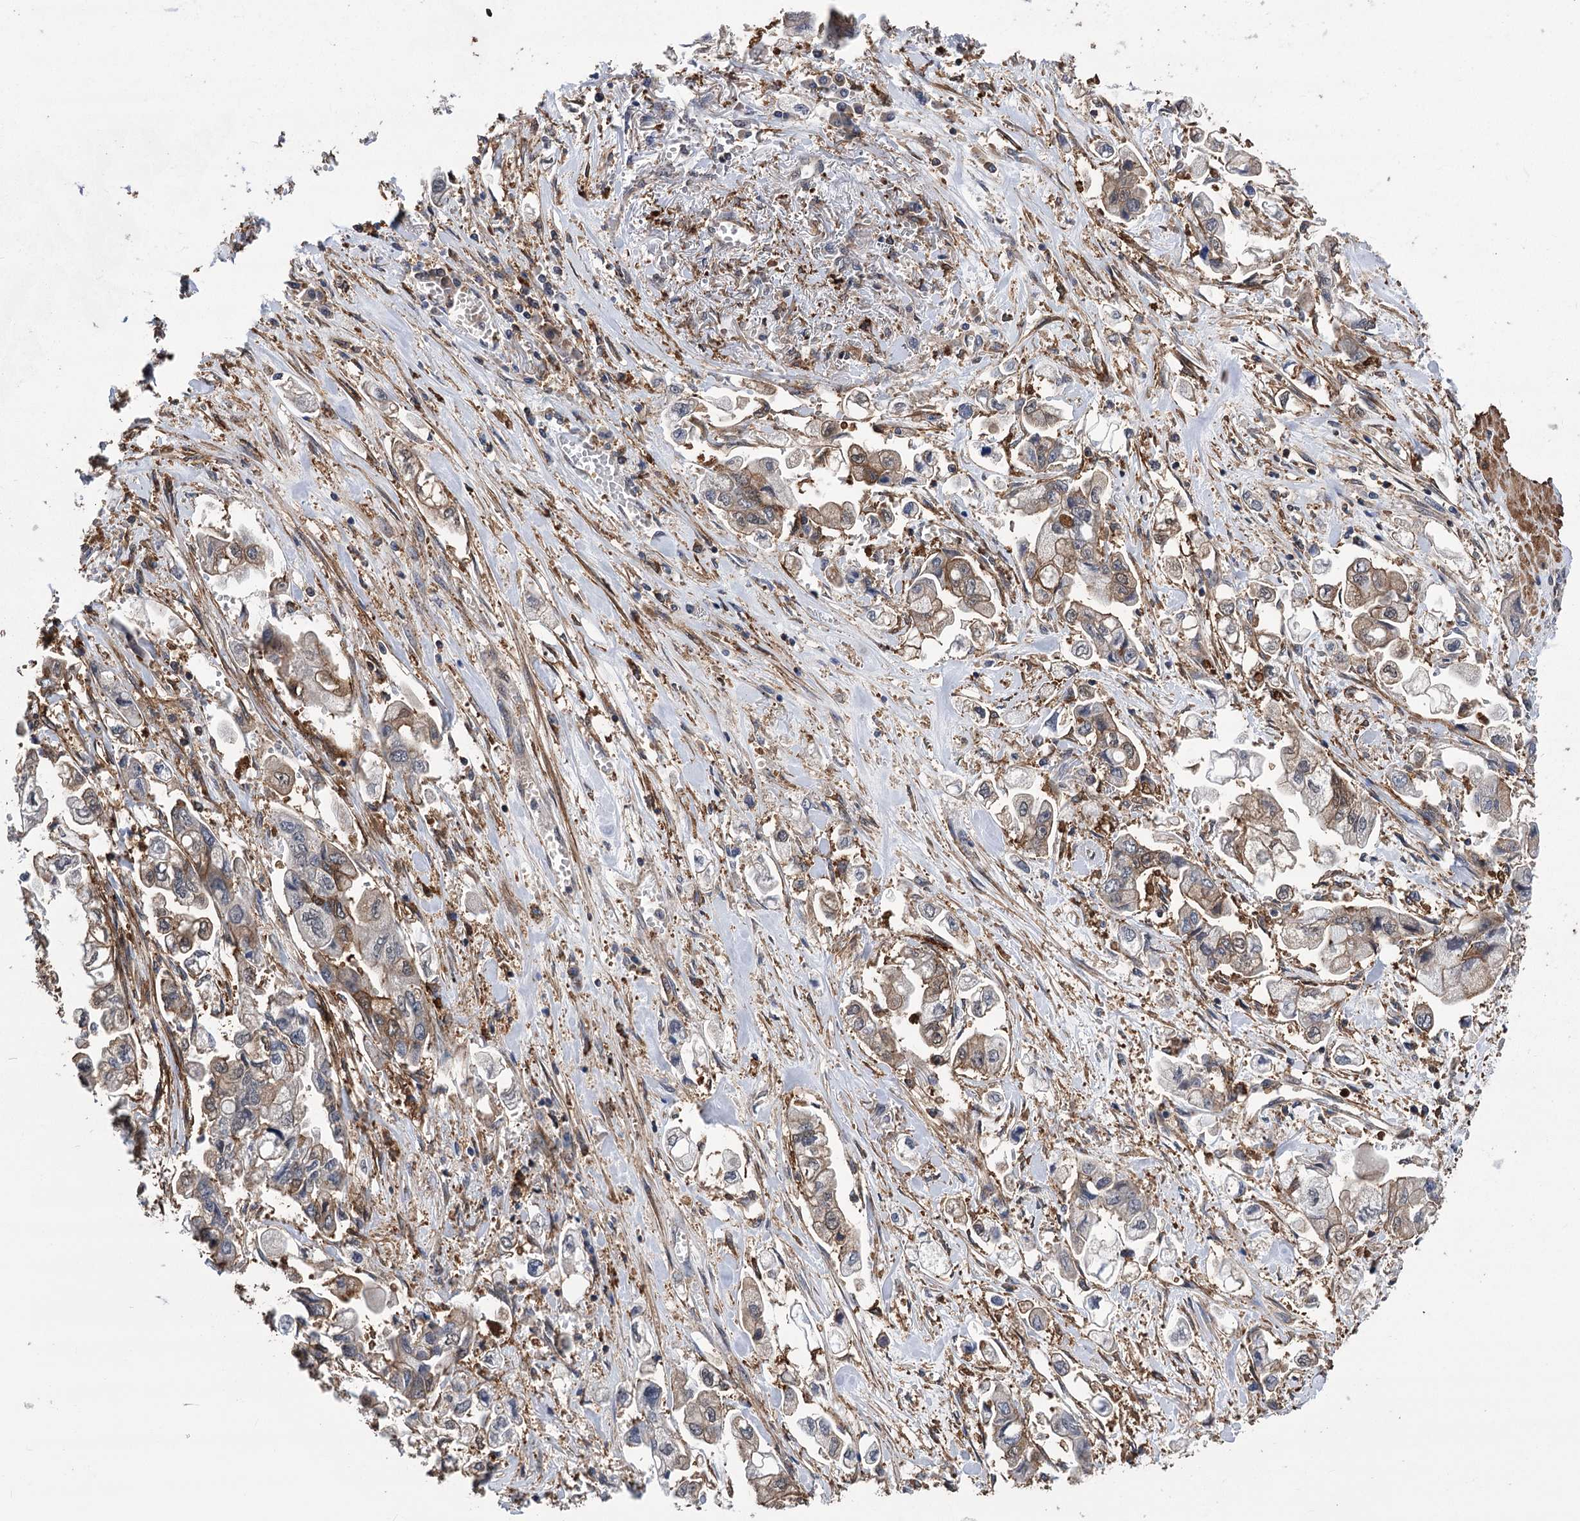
{"staining": {"intensity": "weak", "quantity": "<25%", "location": "cytoplasmic/membranous"}, "tissue": "stomach cancer", "cell_type": "Tumor cells", "image_type": "cancer", "snomed": [{"axis": "morphology", "description": "Adenocarcinoma, NOS"}, {"axis": "topography", "description": "Stomach"}], "caption": "There is no significant staining in tumor cells of stomach cancer (adenocarcinoma).", "gene": "DPP3", "patient": {"sex": "male", "age": 62}}